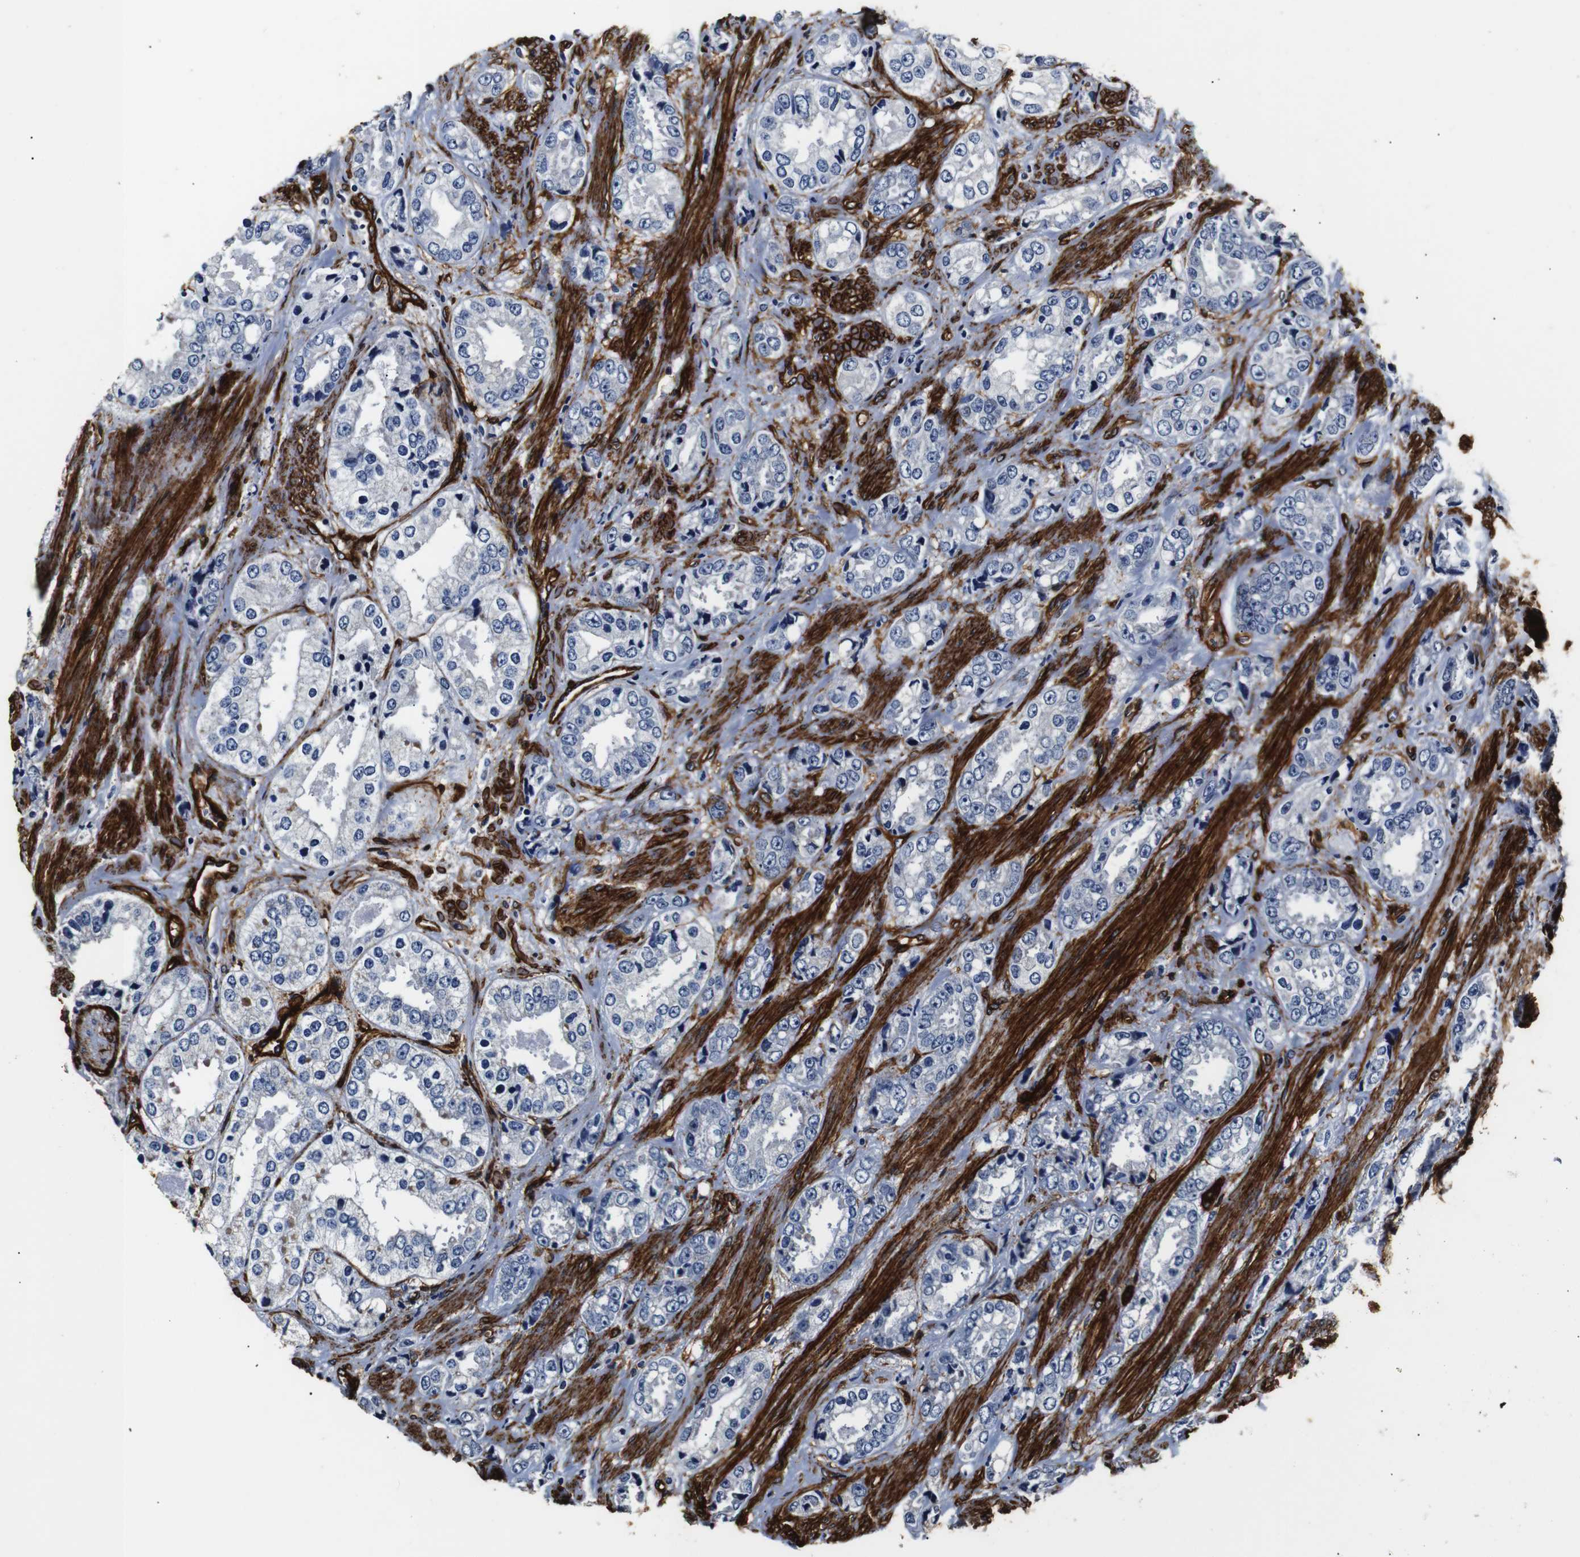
{"staining": {"intensity": "negative", "quantity": "none", "location": "none"}, "tissue": "prostate cancer", "cell_type": "Tumor cells", "image_type": "cancer", "snomed": [{"axis": "morphology", "description": "Adenocarcinoma, High grade"}, {"axis": "topography", "description": "Prostate"}], "caption": "Micrograph shows no significant protein expression in tumor cells of prostate cancer (high-grade adenocarcinoma). (DAB (3,3'-diaminobenzidine) immunohistochemistry, high magnification).", "gene": "CAV2", "patient": {"sex": "male", "age": 61}}